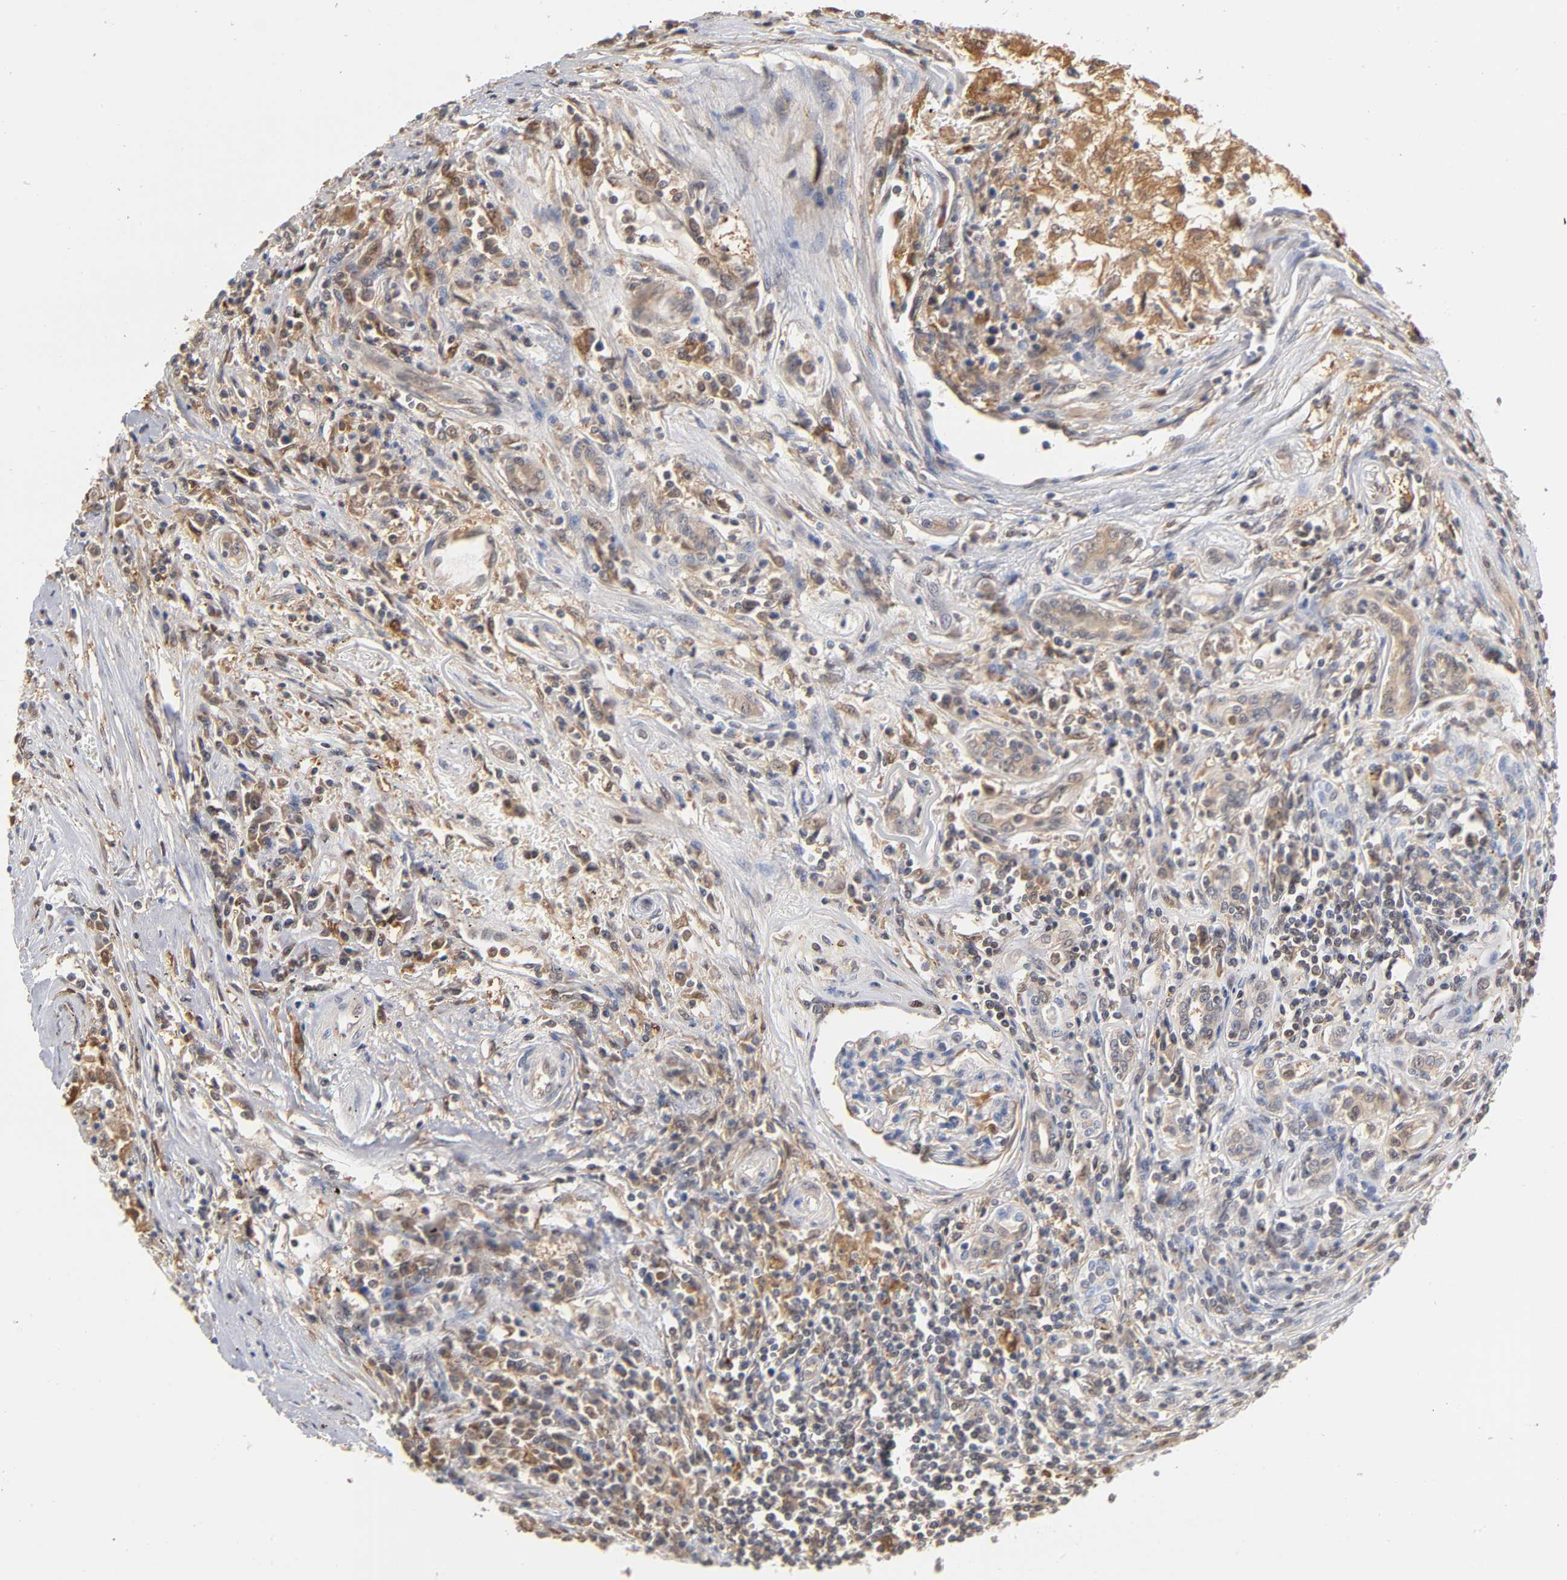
{"staining": {"intensity": "moderate", "quantity": "25%-75%", "location": "cytoplasmic/membranous"}, "tissue": "renal cancer", "cell_type": "Tumor cells", "image_type": "cancer", "snomed": [{"axis": "morphology", "description": "Normal tissue, NOS"}, {"axis": "morphology", "description": "Adenocarcinoma, NOS"}, {"axis": "topography", "description": "Kidney"}], "caption": "Immunohistochemical staining of human adenocarcinoma (renal) shows medium levels of moderate cytoplasmic/membranous positivity in about 25%-75% of tumor cells.", "gene": "DFFB", "patient": {"sex": "male", "age": 71}}